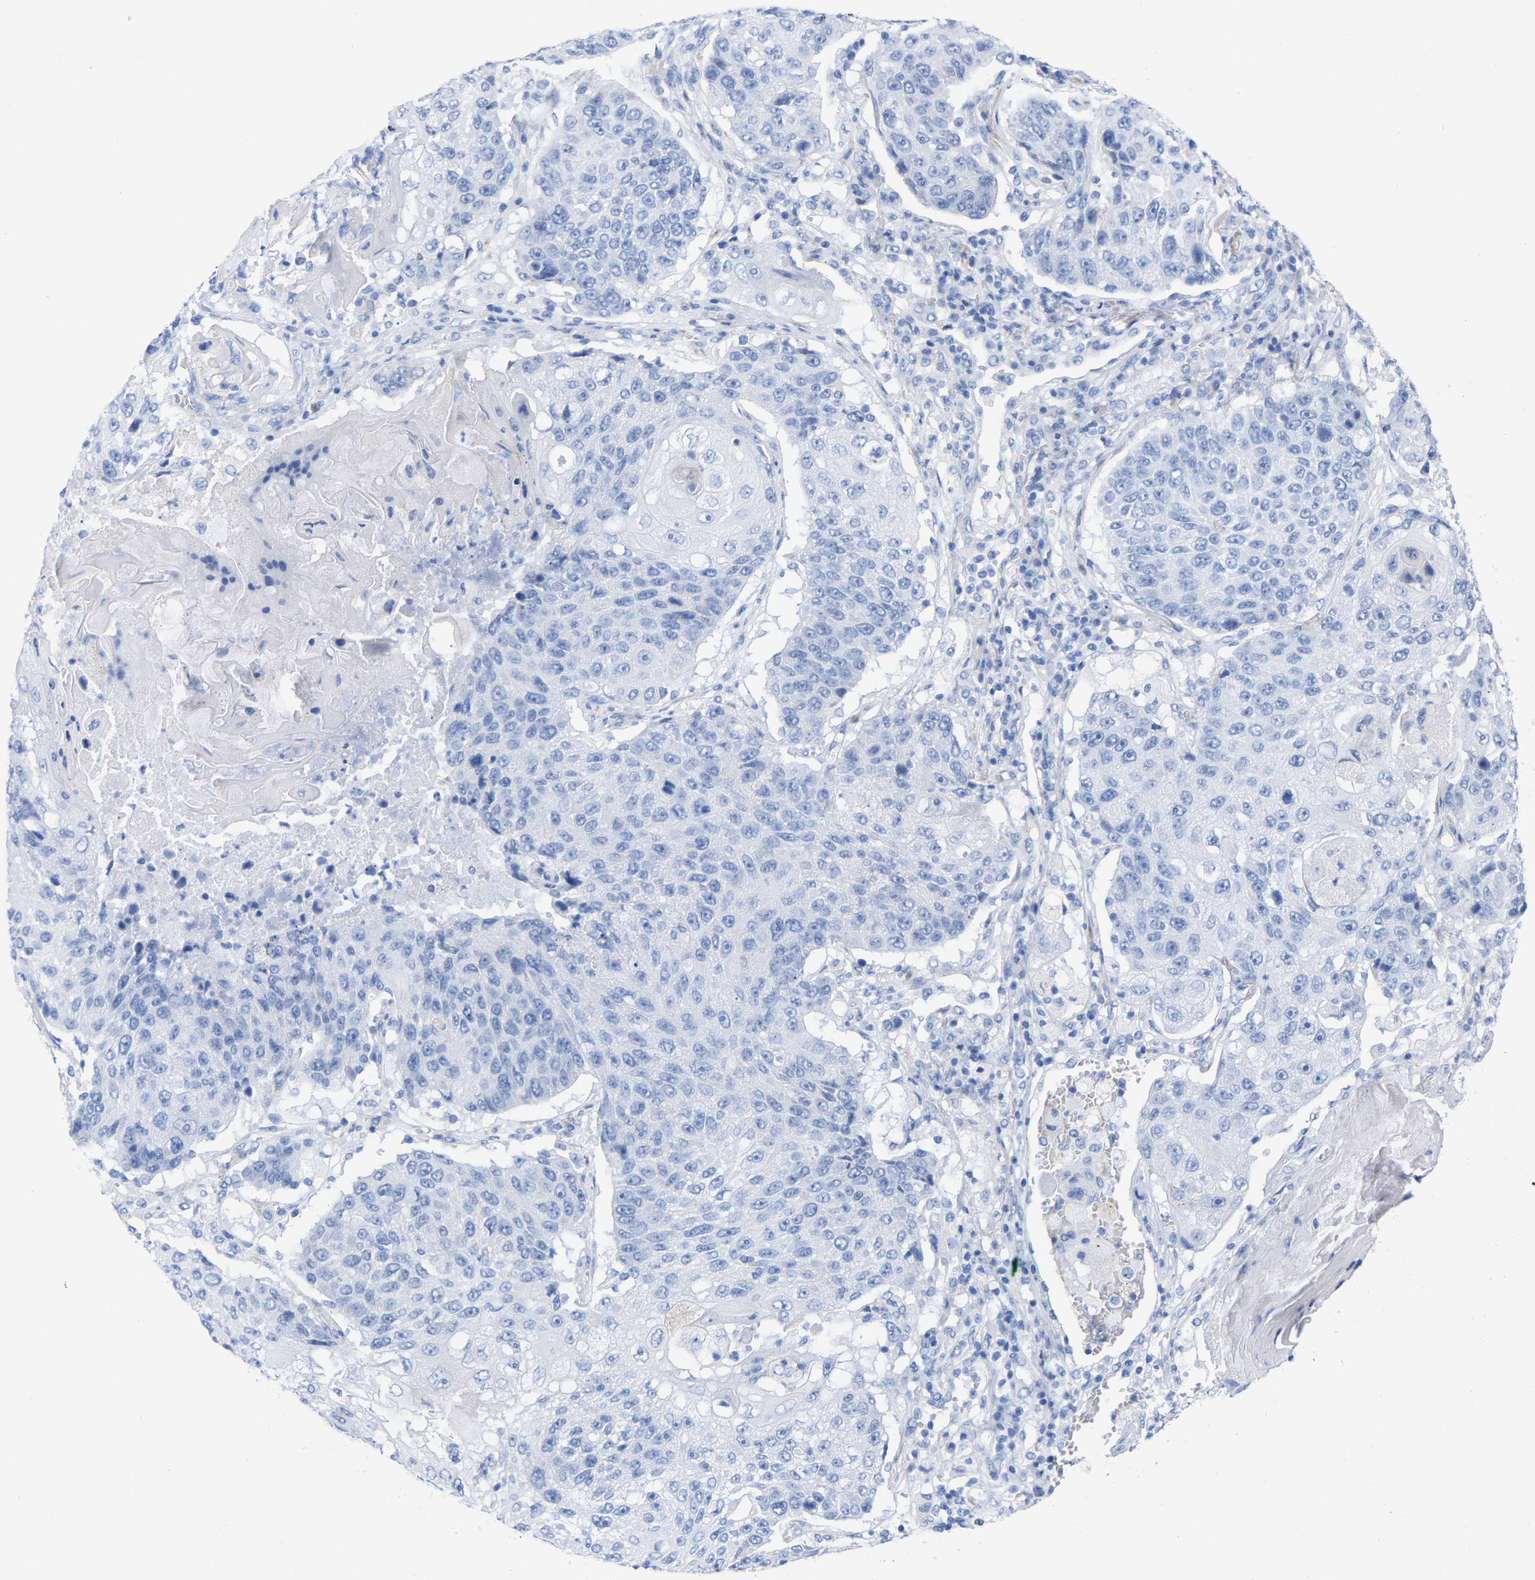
{"staining": {"intensity": "negative", "quantity": "none", "location": "none"}, "tissue": "lung cancer", "cell_type": "Tumor cells", "image_type": "cancer", "snomed": [{"axis": "morphology", "description": "Squamous cell carcinoma, NOS"}, {"axis": "topography", "description": "Lung"}], "caption": "This is an IHC histopathology image of human lung cancer. There is no positivity in tumor cells.", "gene": "HAPLN1", "patient": {"sex": "male", "age": 61}}